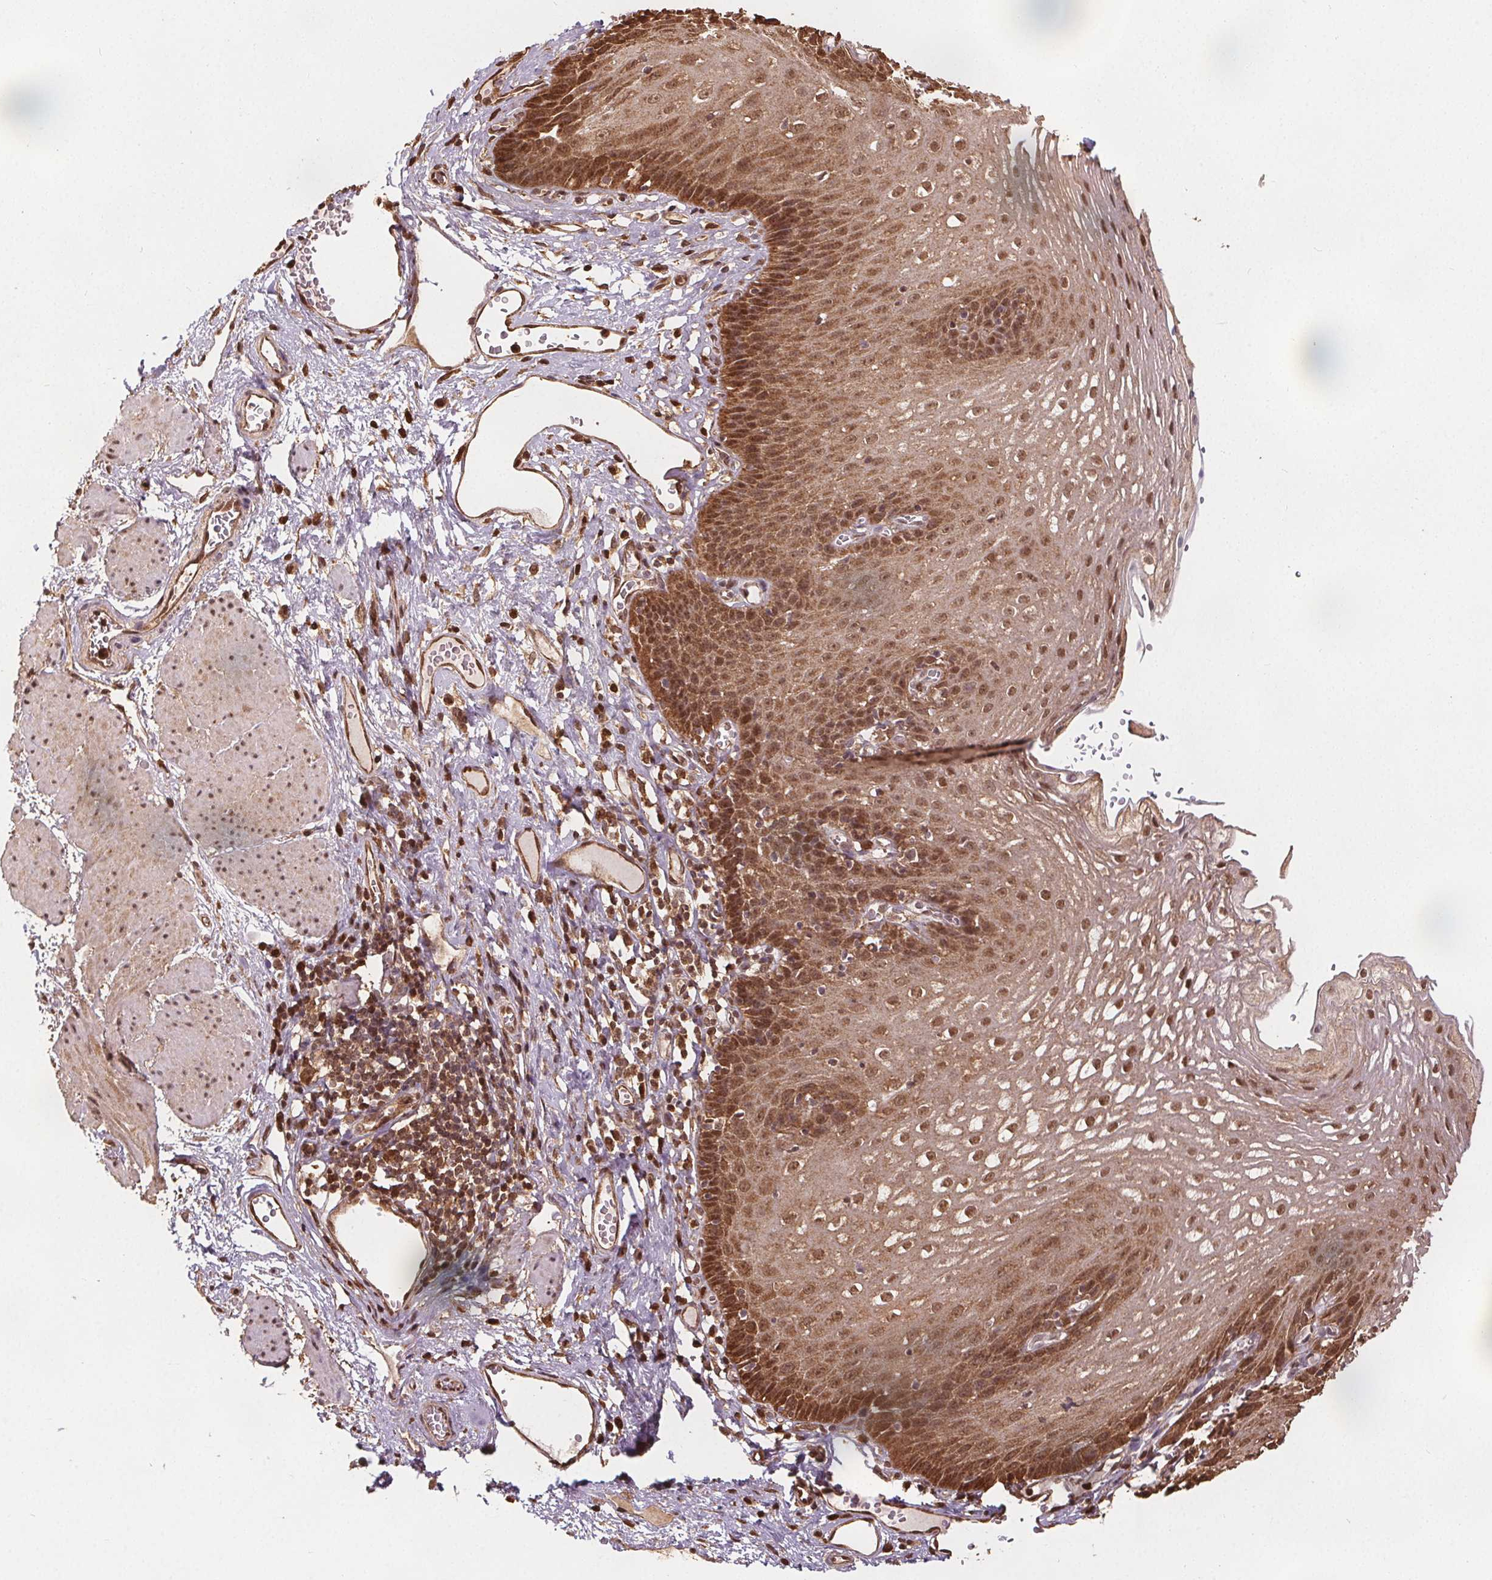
{"staining": {"intensity": "moderate", "quantity": ">75%", "location": "cytoplasmic/membranous,nuclear"}, "tissue": "esophagus", "cell_type": "Squamous epithelial cells", "image_type": "normal", "snomed": [{"axis": "morphology", "description": "Normal tissue, NOS"}, {"axis": "topography", "description": "Esophagus"}], "caption": "Protein staining displays moderate cytoplasmic/membranous,nuclear expression in approximately >75% of squamous epithelial cells in benign esophagus.", "gene": "ENO1", "patient": {"sex": "male", "age": 72}}